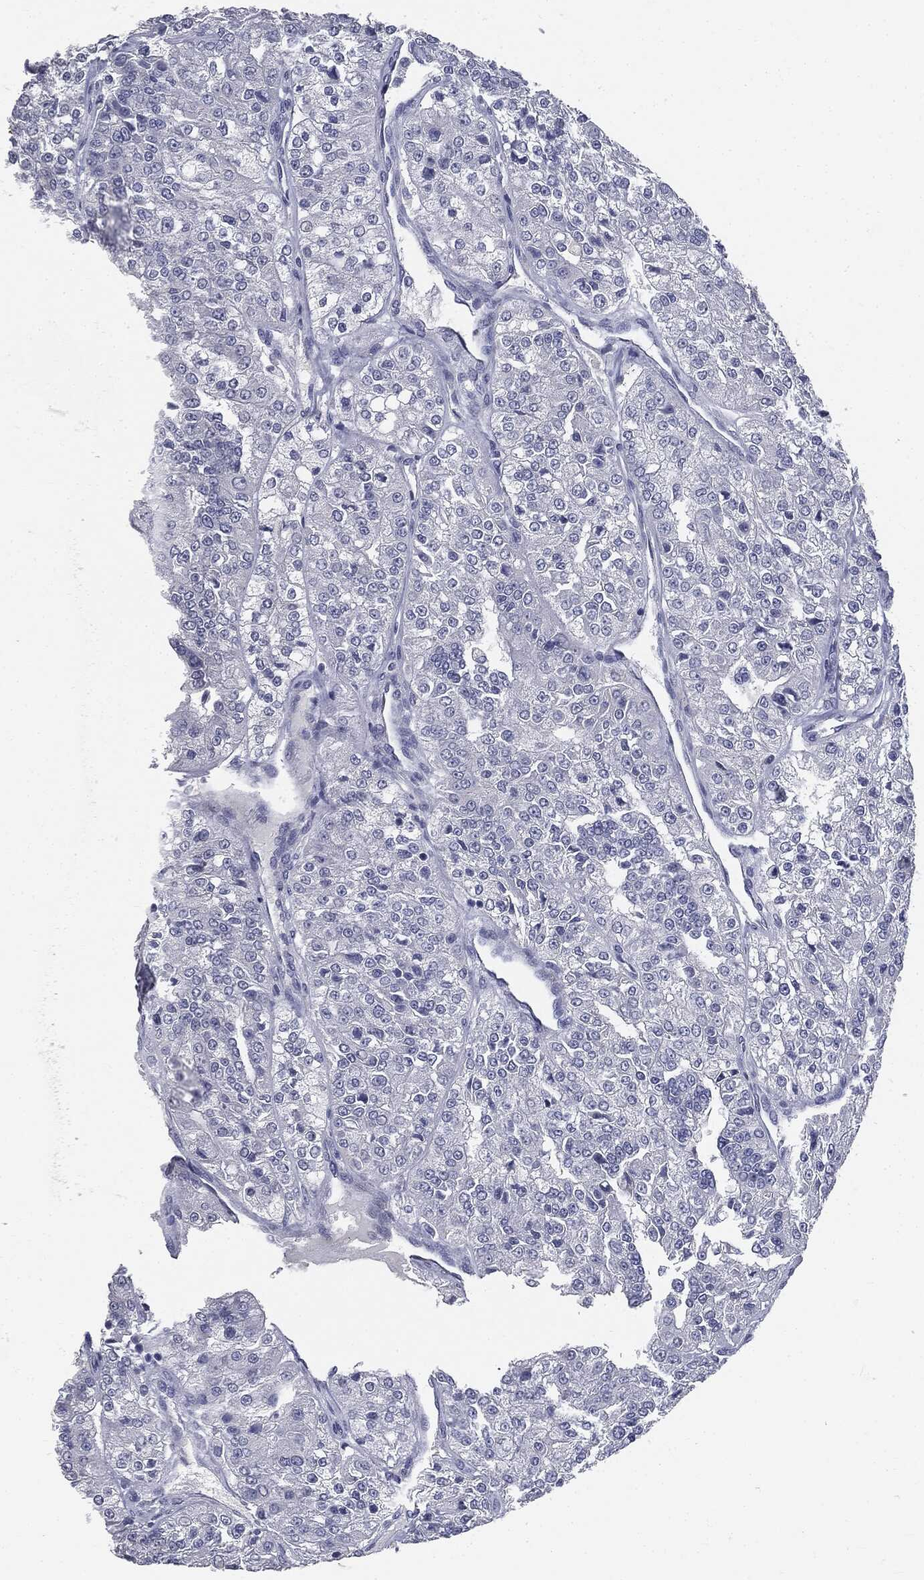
{"staining": {"intensity": "negative", "quantity": "none", "location": "none"}, "tissue": "renal cancer", "cell_type": "Tumor cells", "image_type": "cancer", "snomed": [{"axis": "morphology", "description": "Adenocarcinoma, NOS"}, {"axis": "topography", "description": "Kidney"}], "caption": "Immunohistochemical staining of human renal adenocarcinoma reveals no significant staining in tumor cells.", "gene": "AFP", "patient": {"sex": "female", "age": 63}}